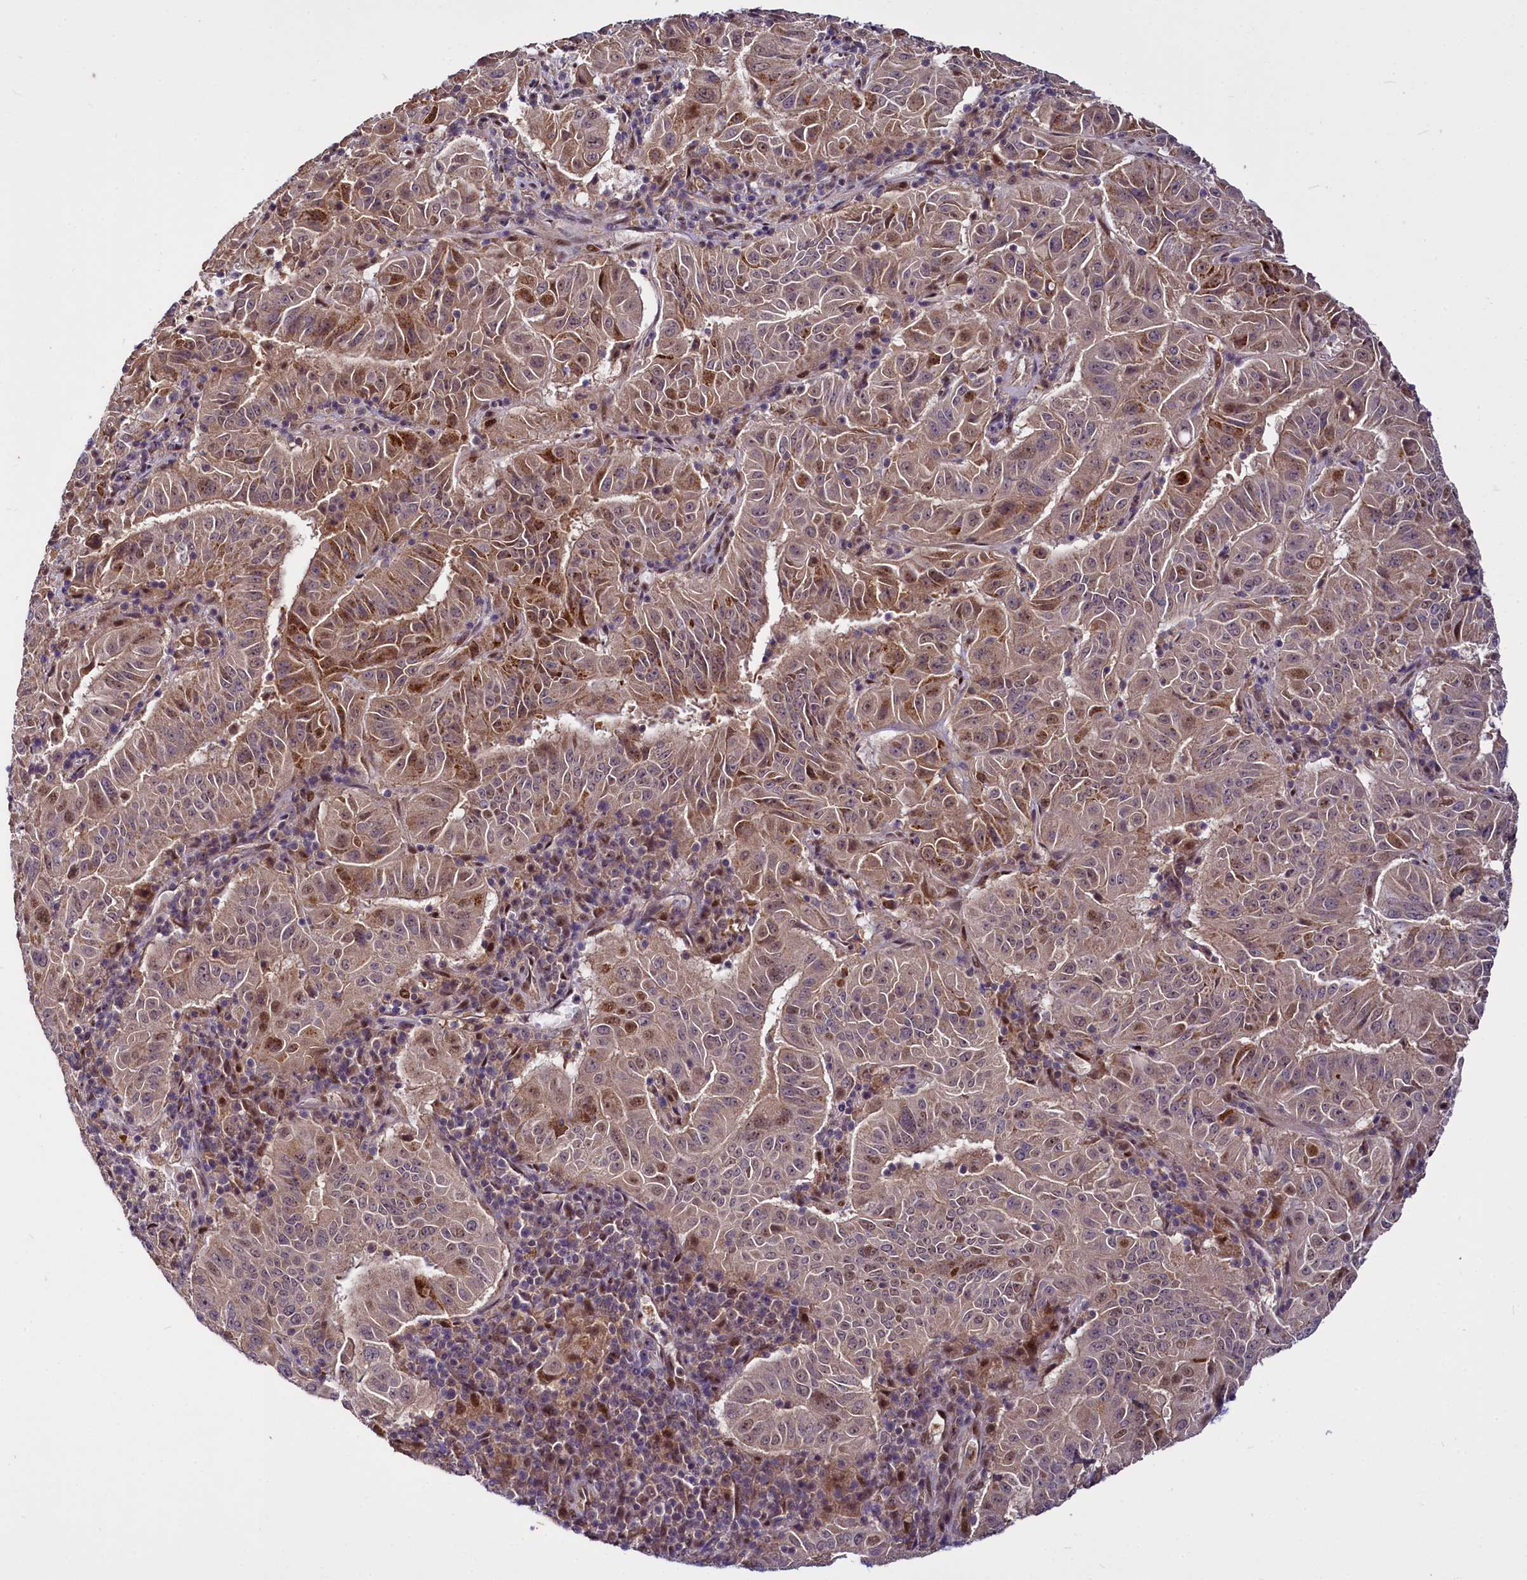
{"staining": {"intensity": "moderate", "quantity": "25%-75%", "location": "cytoplasmic/membranous,nuclear"}, "tissue": "pancreatic cancer", "cell_type": "Tumor cells", "image_type": "cancer", "snomed": [{"axis": "morphology", "description": "Adenocarcinoma, NOS"}, {"axis": "topography", "description": "Pancreas"}], "caption": "Immunohistochemical staining of human adenocarcinoma (pancreatic) shows medium levels of moderate cytoplasmic/membranous and nuclear expression in about 25%-75% of tumor cells.", "gene": "MAML2", "patient": {"sex": "male", "age": 63}}